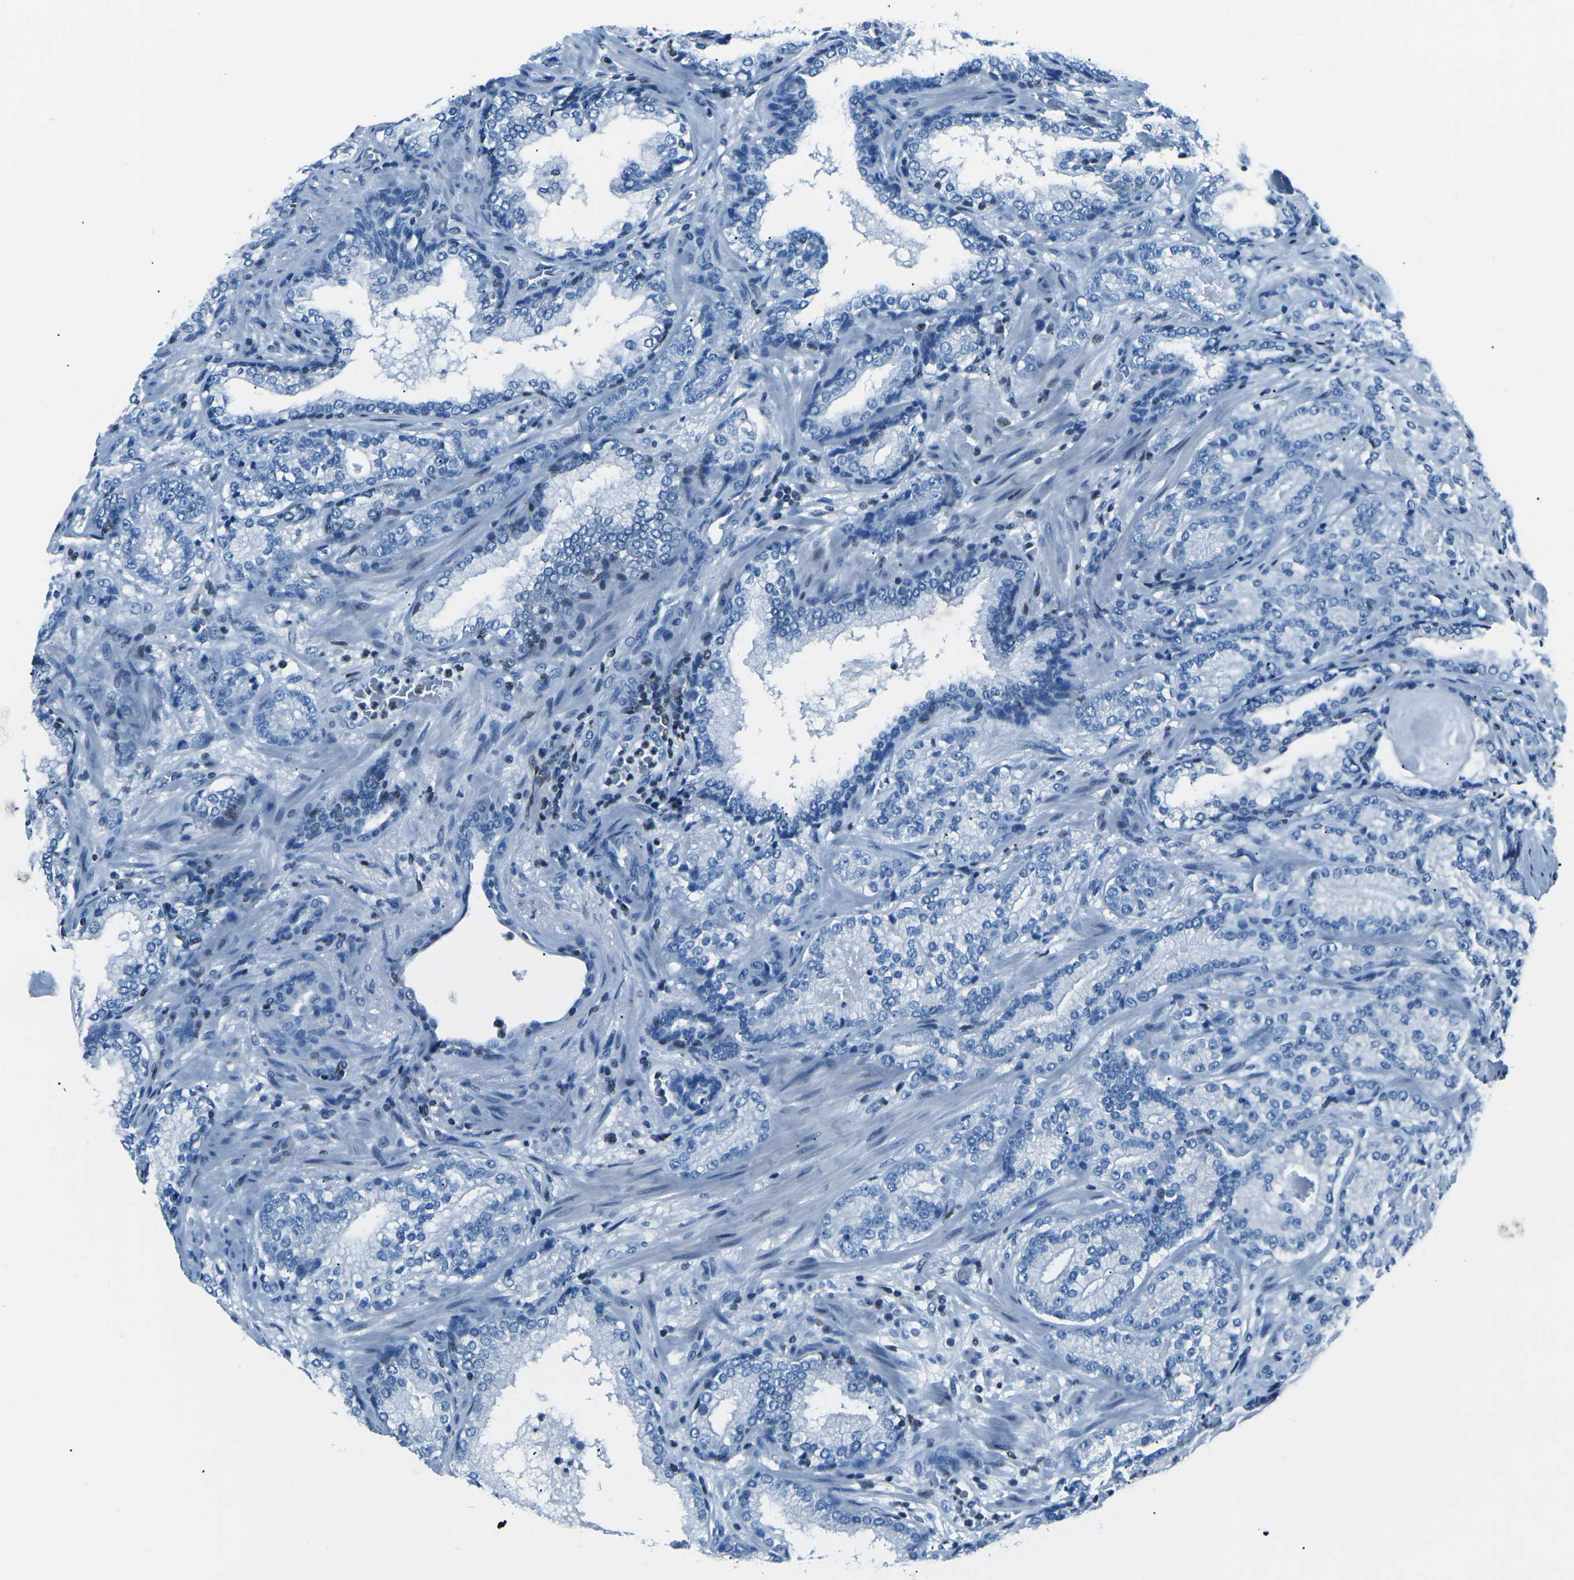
{"staining": {"intensity": "negative", "quantity": "none", "location": "none"}, "tissue": "prostate cancer", "cell_type": "Tumor cells", "image_type": "cancer", "snomed": [{"axis": "morphology", "description": "Adenocarcinoma, High grade"}, {"axis": "topography", "description": "Prostate"}], "caption": "Tumor cells are negative for brown protein staining in prostate cancer (high-grade adenocarcinoma). The staining is performed using DAB (3,3'-diaminobenzidine) brown chromogen with nuclei counter-stained in using hematoxylin.", "gene": "CELF2", "patient": {"sex": "male", "age": 61}}